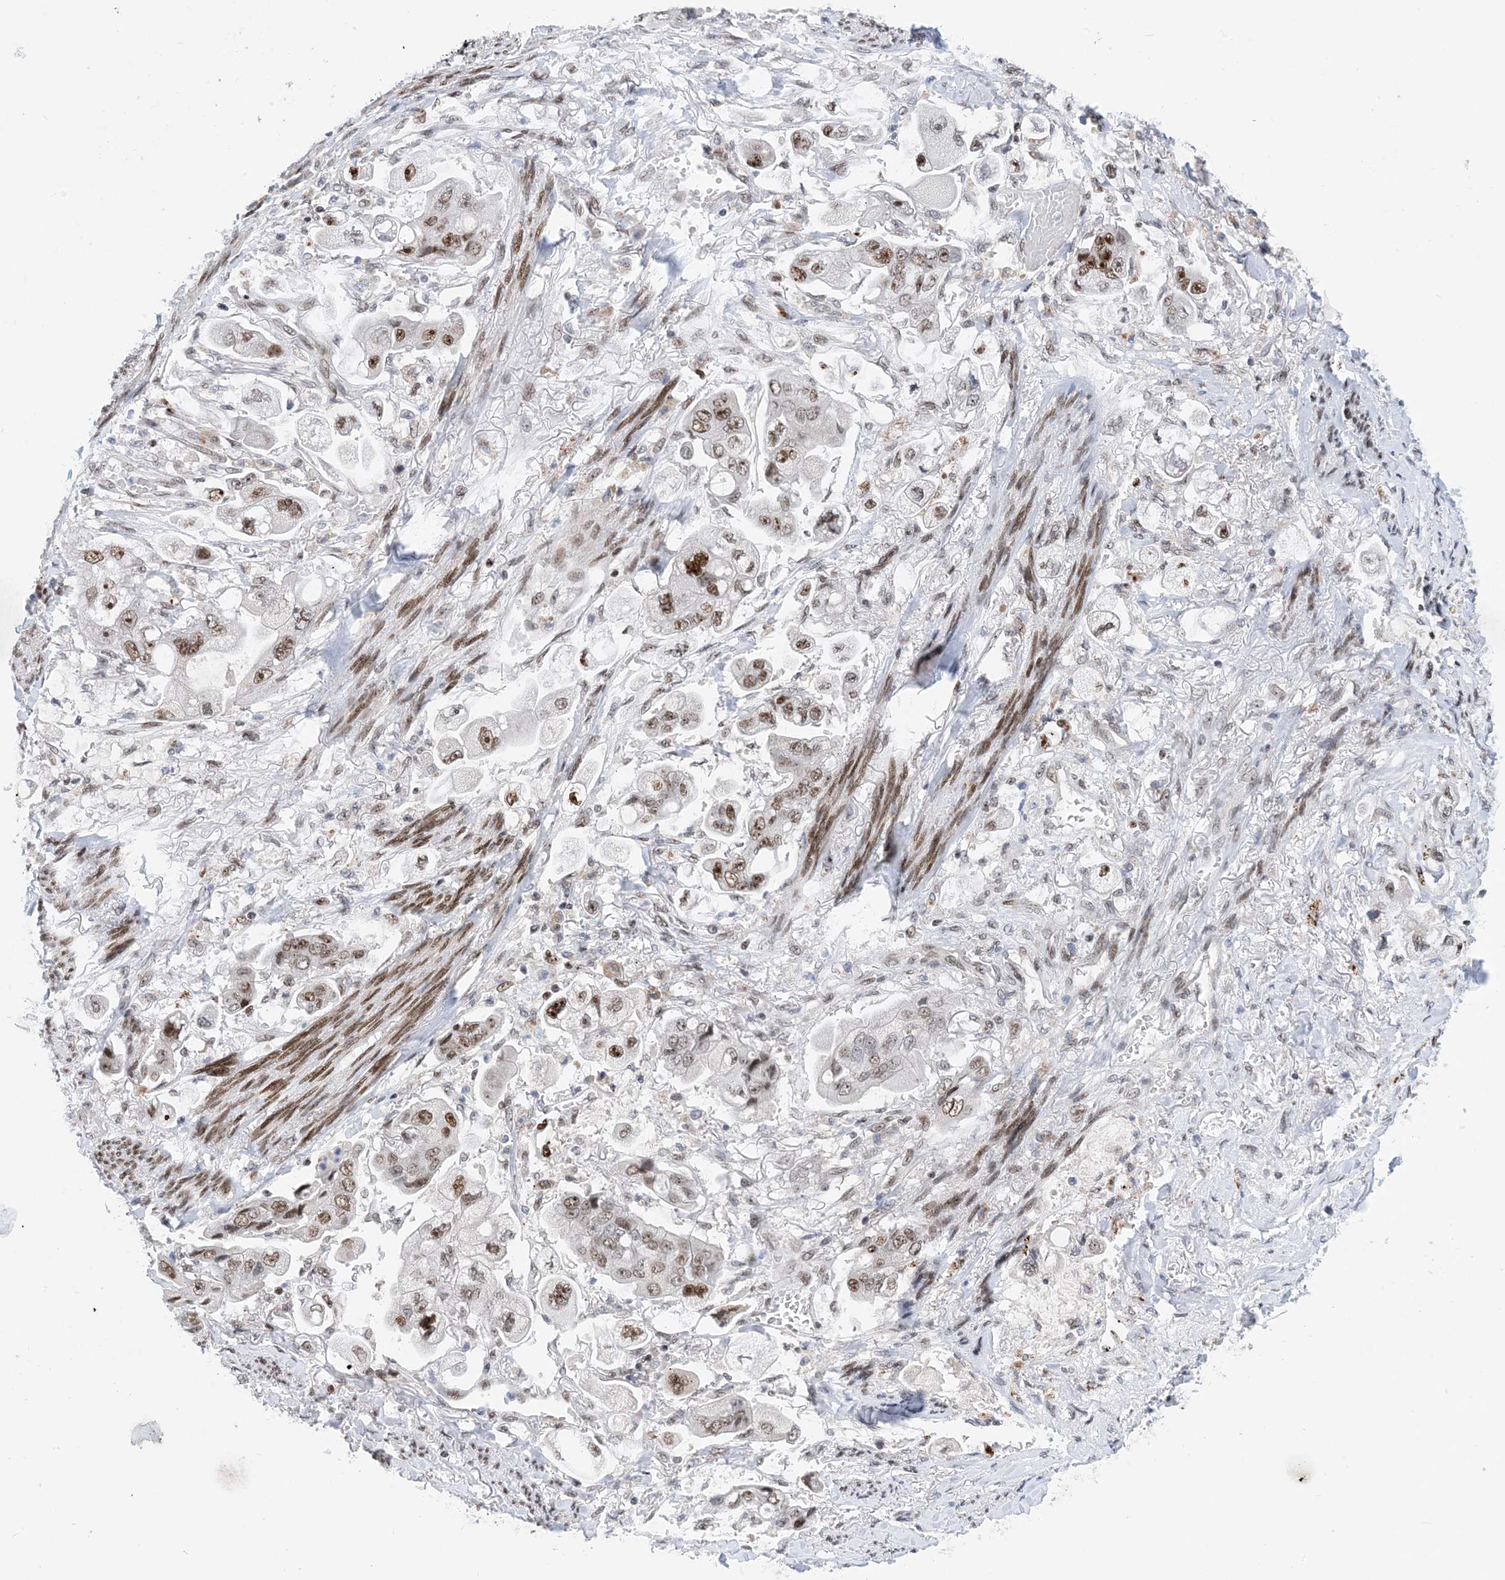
{"staining": {"intensity": "moderate", "quantity": ">75%", "location": "nuclear"}, "tissue": "stomach cancer", "cell_type": "Tumor cells", "image_type": "cancer", "snomed": [{"axis": "morphology", "description": "Adenocarcinoma, NOS"}, {"axis": "topography", "description": "Stomach"}], "caption": "Protein staining of adenocarcinoma (stomach) tissue exhibits moderate nuclear positivity in about >75% of tumor cells. The staining is performed using DAB brown chromogen to label protein expression. The nuclei are counter-stained blue using hematoxylin.", "gene": "TSPYL1", "patient": {"sex": "male", "age": 62}}